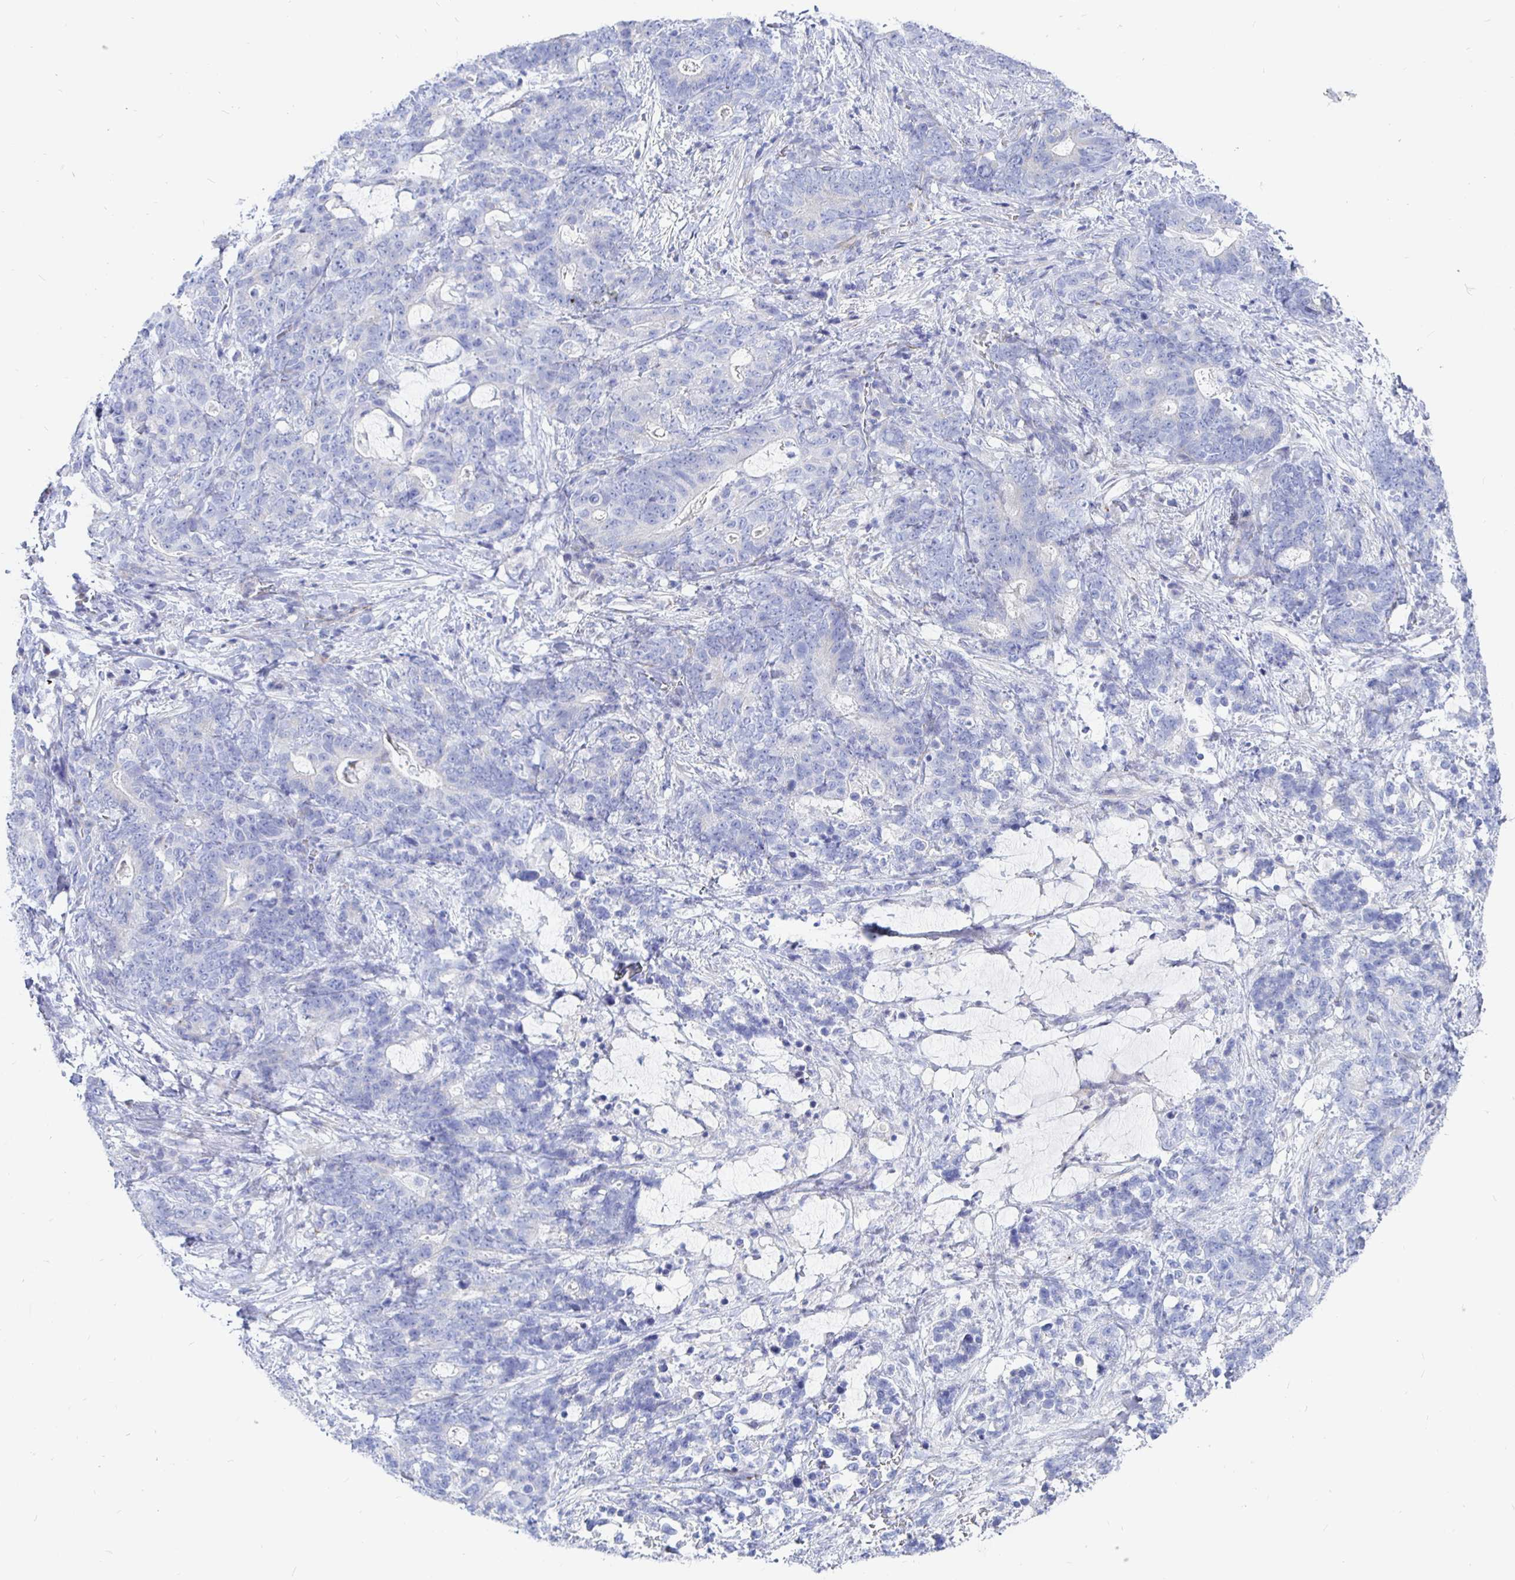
{"staining": {"intensity": "negative", "quantity": "none", "location": "none"}, "tissue": "stomach cancer", "cell_type": "Tumor cells", "image_type": "cancer", "snomed": [{"axis": "morphology", "description": "Normal tissue, NOS"}, {"axis": "morphology", "description": "Adenocarcinoma, NOS"}, {"axis": "topography", "description": "Stomach"}], "caption": "IHC micrograph of neoplastic tissue: stomach cancer stained with DAB shows no significant protein expression in tumor cells.", "gene": "COX16", "patient": {"sex": "female", "age": 64}}